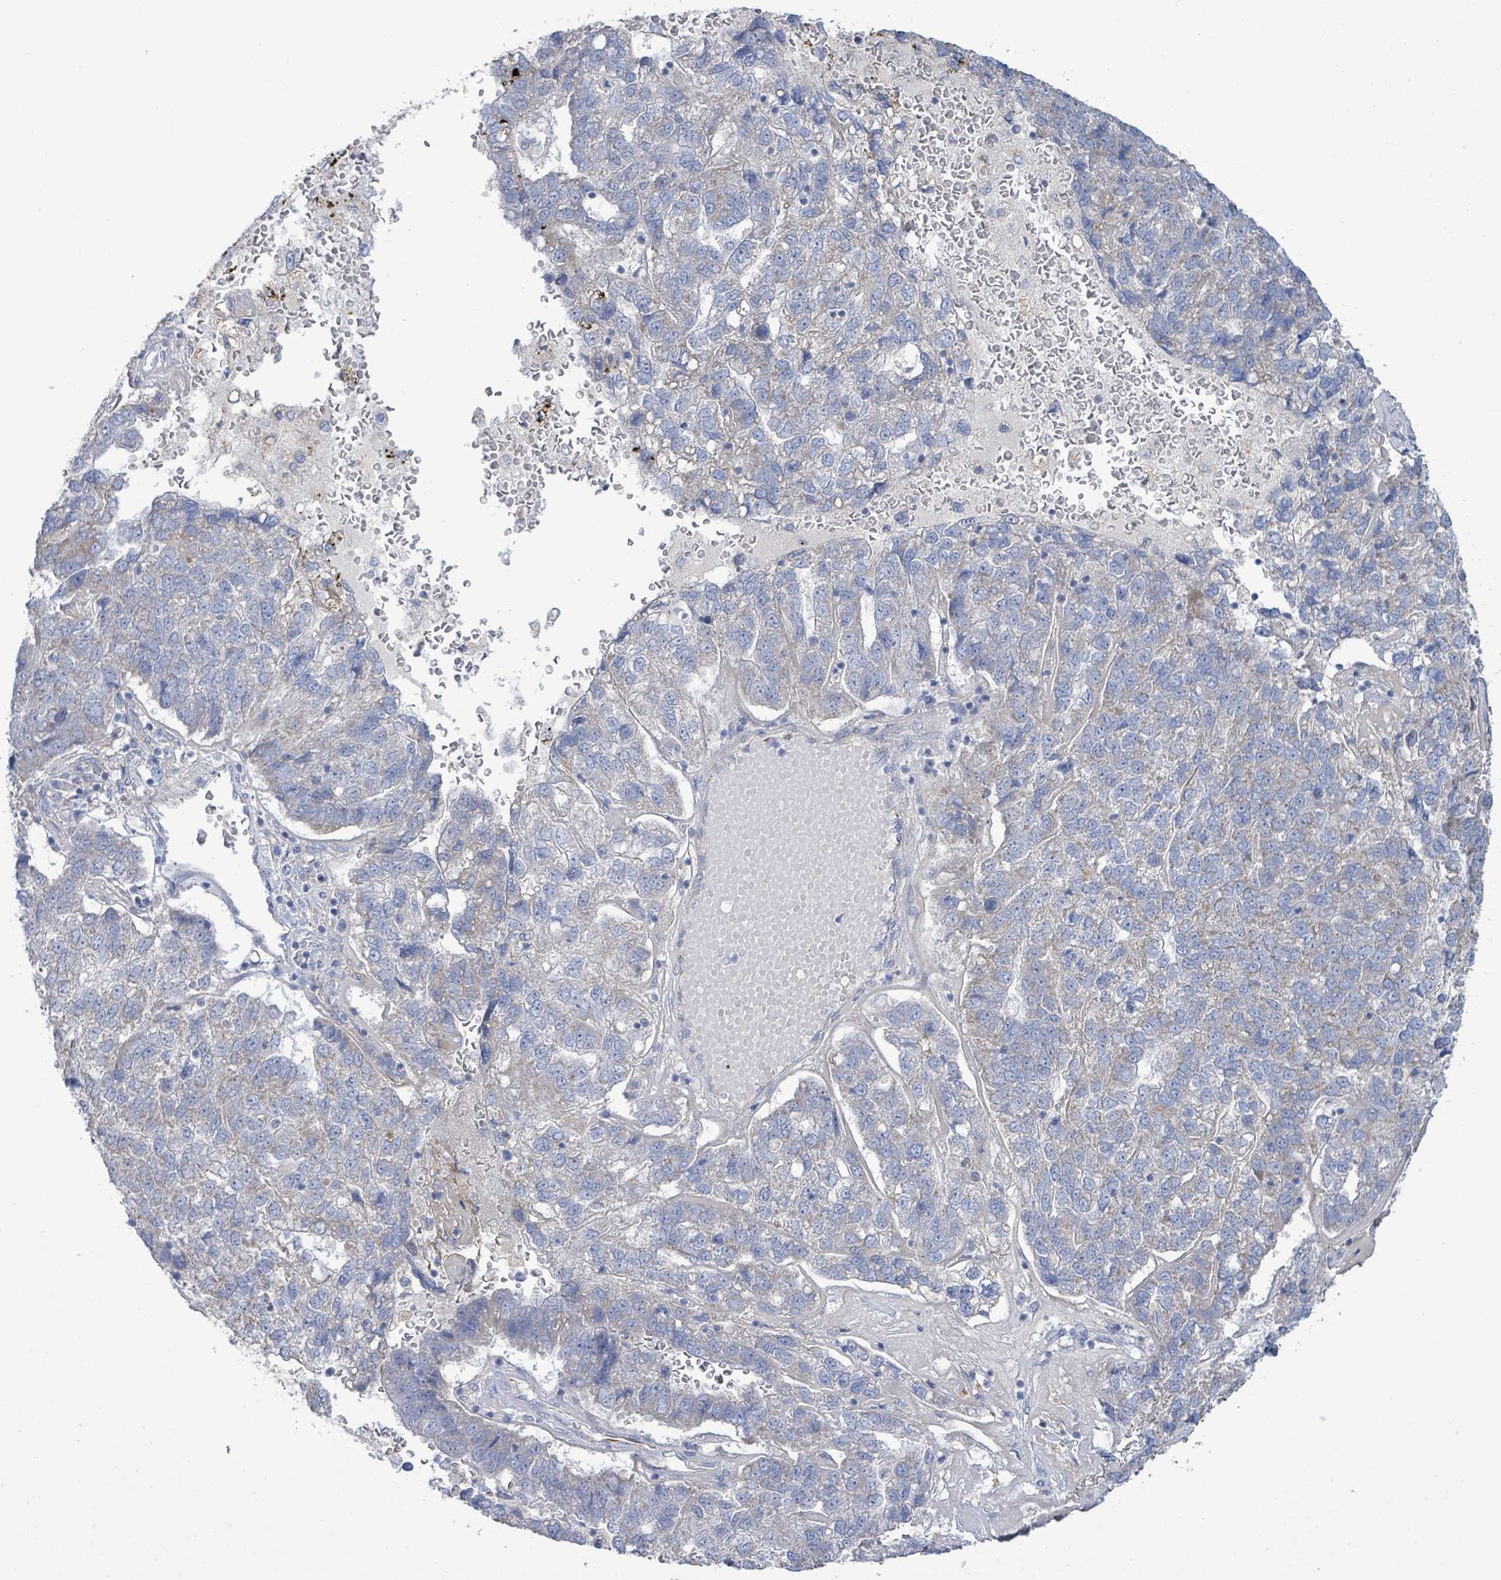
{"staining": {"intensity": "negative", "quantity": "none", "location": "none"}, "tissue": "pancreatic cancer", "cell_type": "Tumor cells", "image_type": "cancer", "snomed": [{"axis": "morphology", "description": "Adenocarcinoma, NOS"}, {"axis": "topography", "description": "Pancreas"}], "caption": "A histopathology image of human adenocarcinoma (pancreatic) is negative for staining in tumor cells.", "gene": "ALG12", "patient": {"sex": "female", "age": 61}}